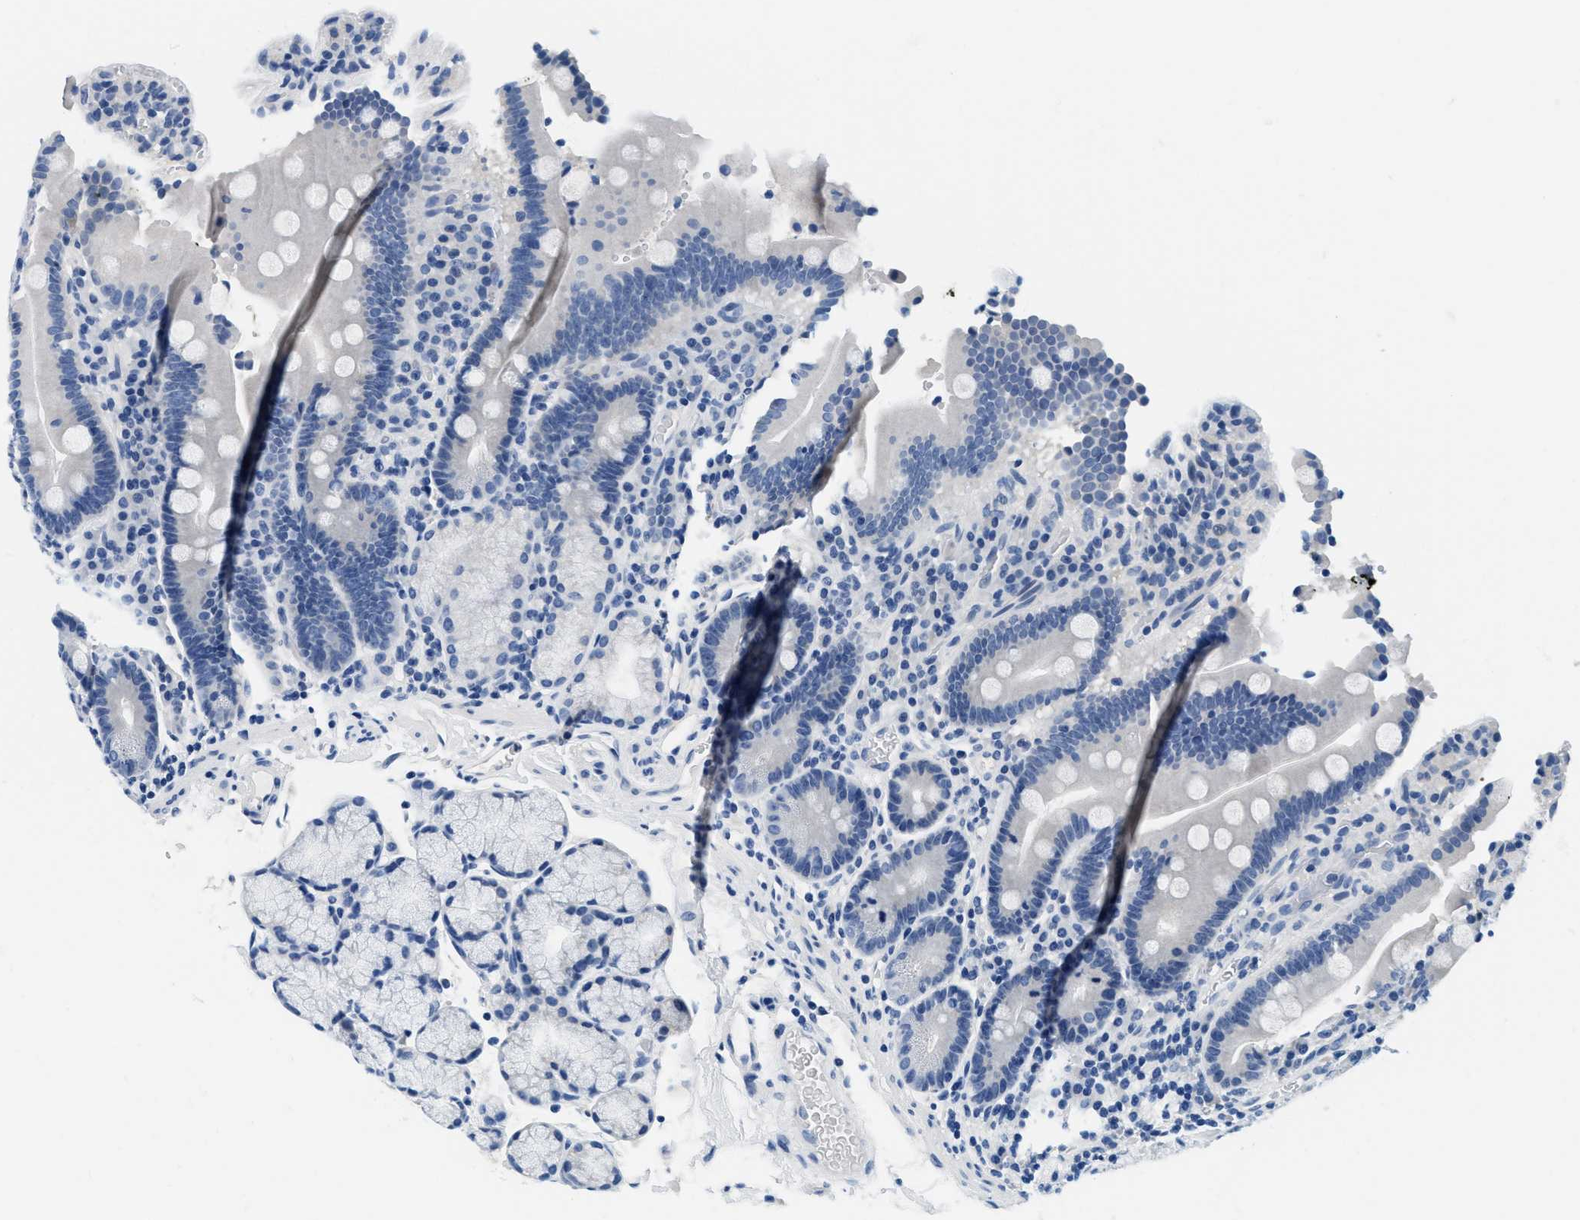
{"staining": {"intensity": "negative", "quantity": "none", "location": "none"}, "tissue": "duodenum", "cell_type": "Glandular cells", "image_type": "normal", "snomed": [{"axis": "morphology", "description": "Normal tissue, NOS"}, {"axis": "topography", "description": "Small intestine, NOS"}], "caption": "Duodenum was stained to show a protein in brown. There is no significant staining in glandular cells.", "gene": "GSTM3", "patient": {"sex": "female", "age": 71}}